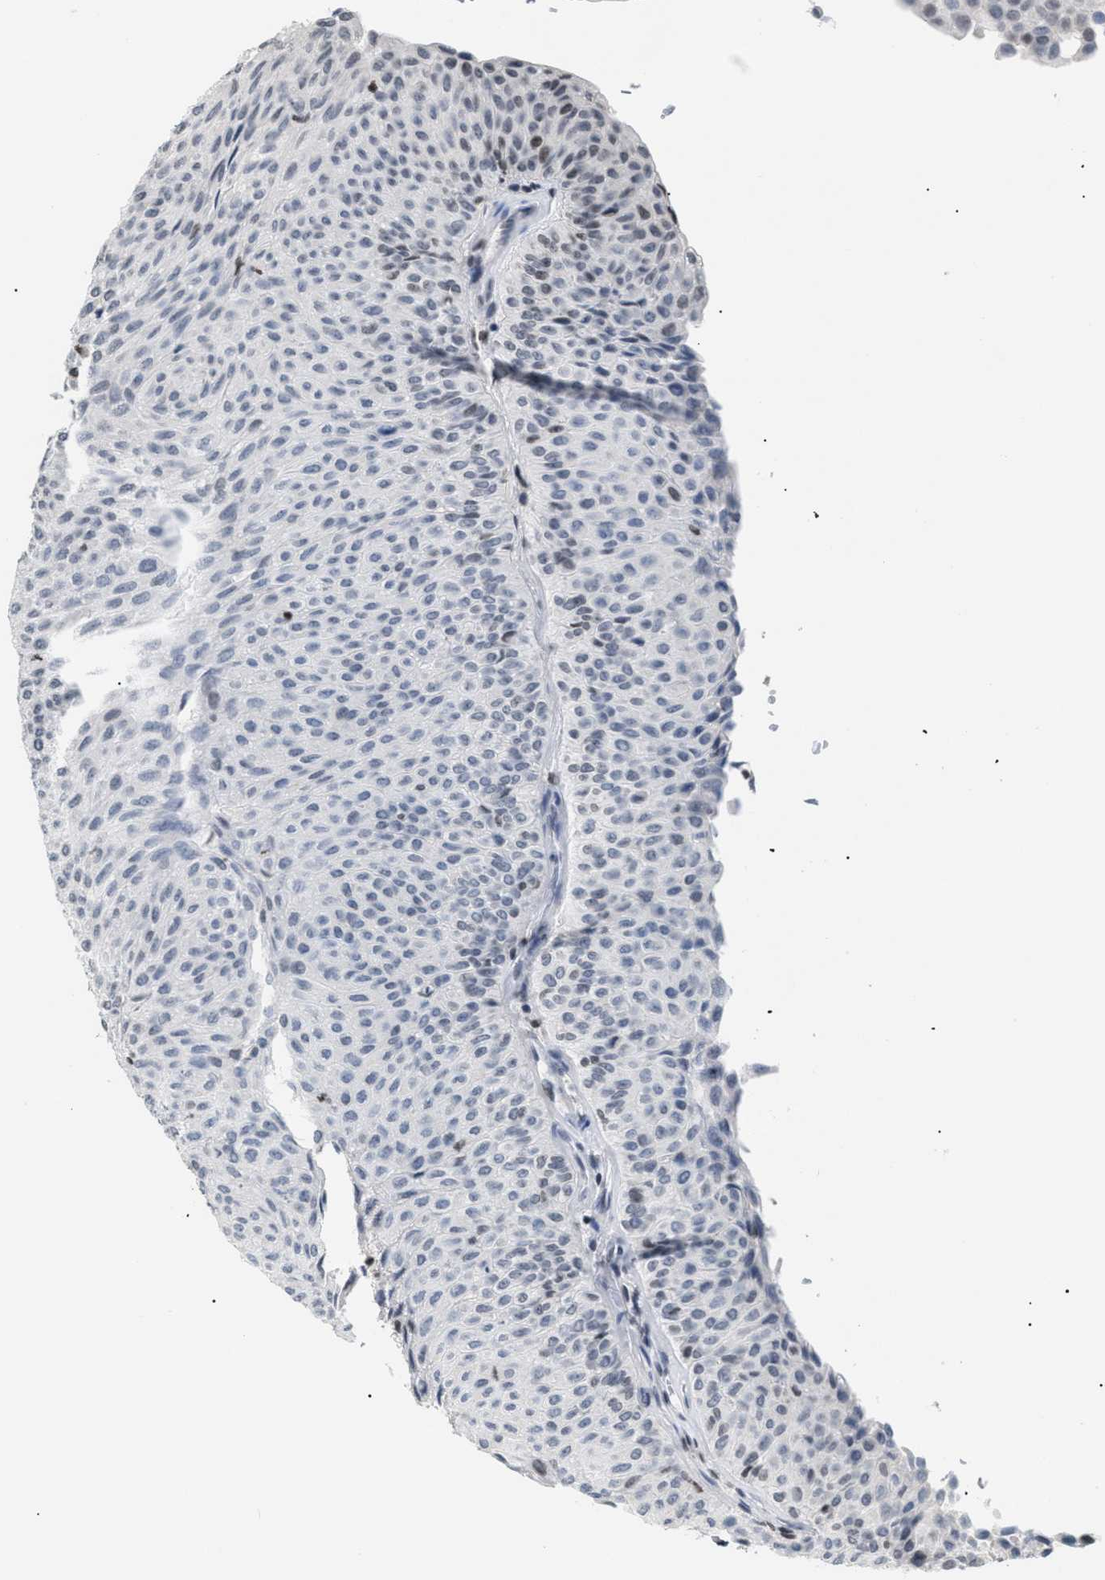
{"staining": {"intensity": "weak", "quantity": "<25%", "location": "nuclear"}, "tissue": "urothelial cancer", "cell_type": "Tumor cells", "image_type": "cancer", "snomed": [{"axis": "morphology", "description": "Urothelial carcinoma, Low grade"}, {"axis": "topography", "description": "Urinary bladder"}], "caption": "A histopathology image of urothelial carcinoma (low-grade) stained for a protein shows no brown staining in tumor cells.", "gene": "HMGN2", "patient": {"sex": "male", "age": 78}}